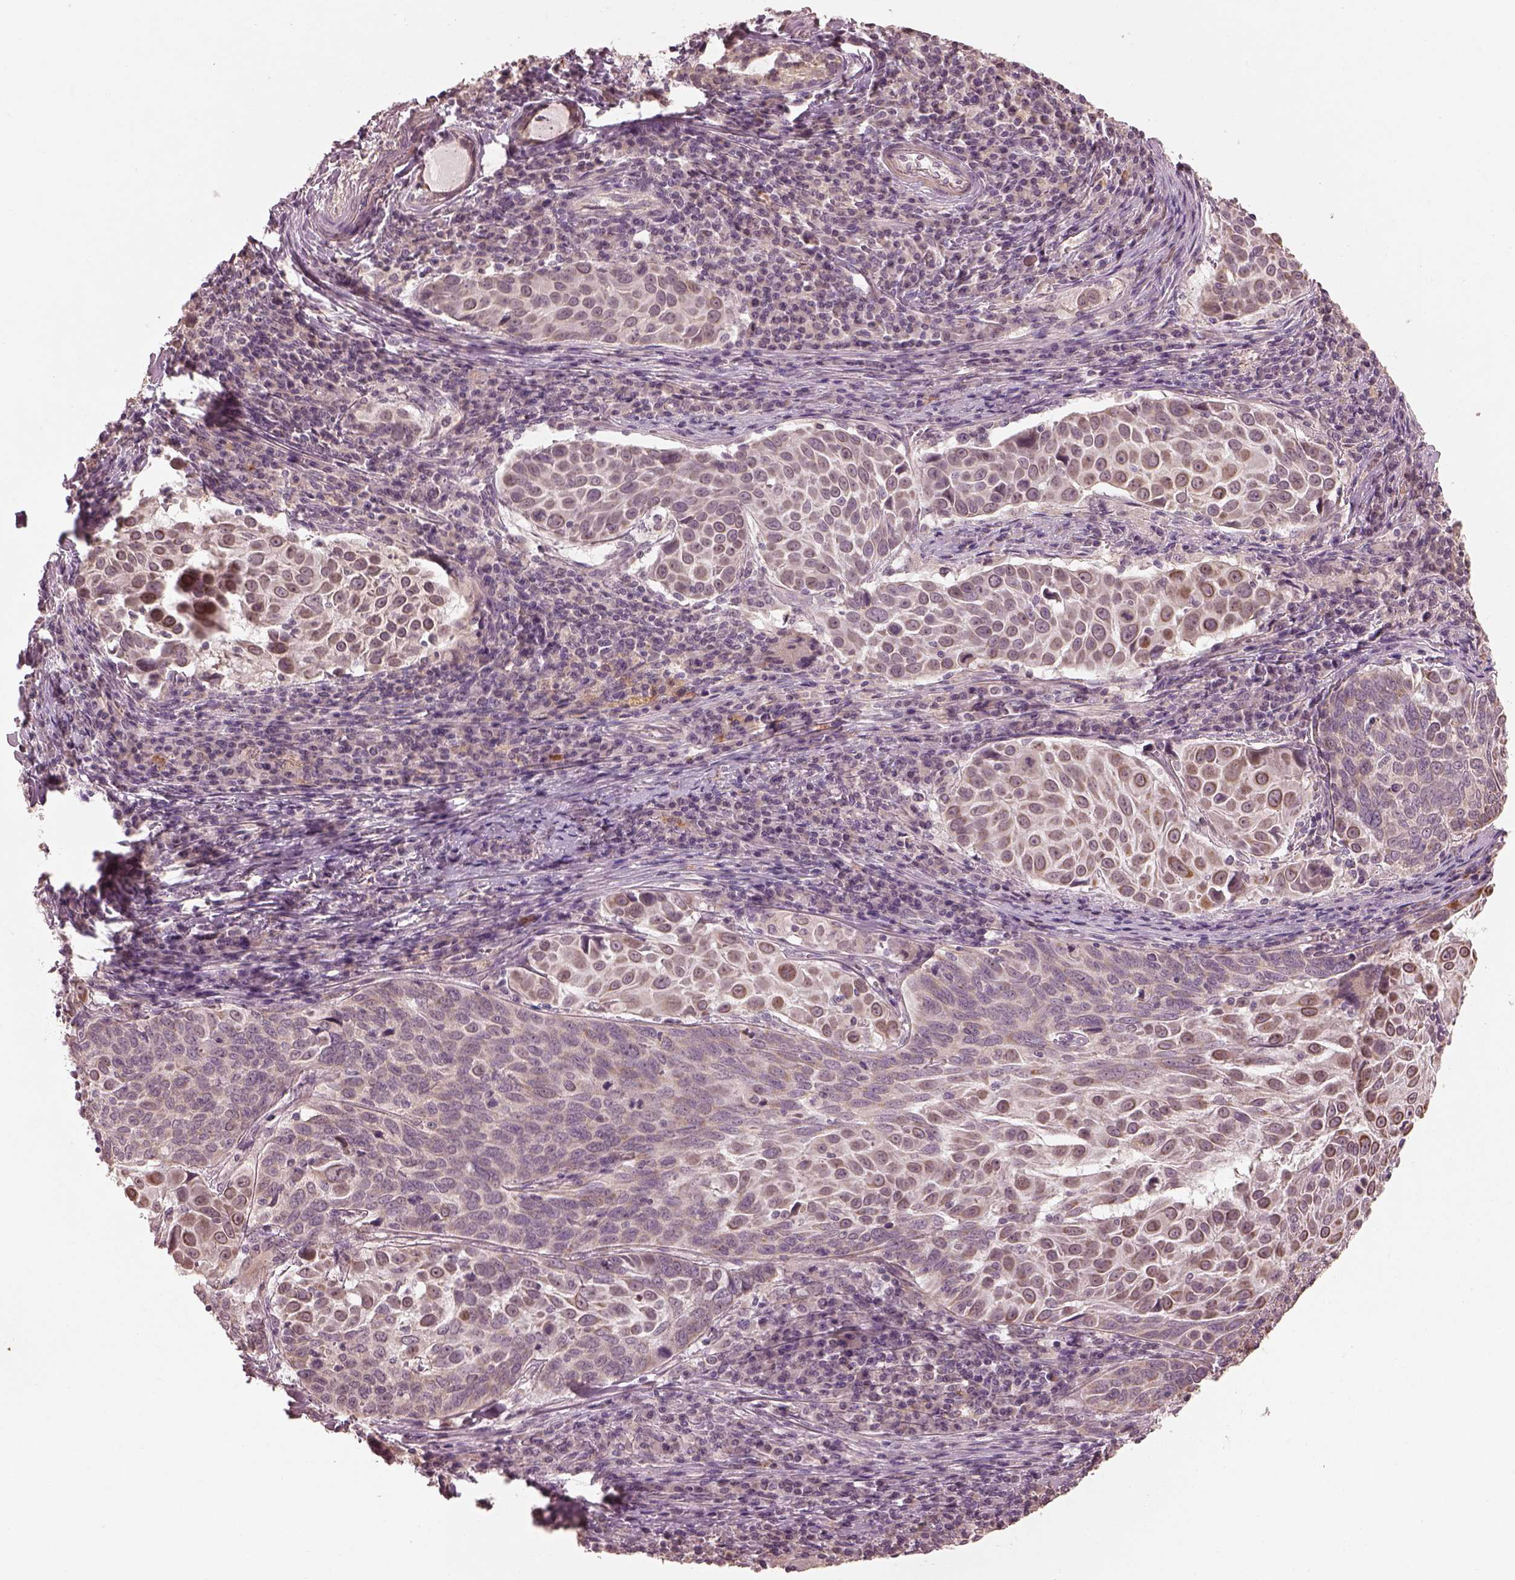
{"staining": {"intensity": "moderate", "quantity": "<25%", "location": "cytoplasmic/membranous"}, "tissue": "lung cancer", "cell_type": "Tumor cells", "image_type": "cancer", "snomed": [{"axis": "morphology", "description": "Squamous cell carcinoma, NOS"}, {"axis": "topography", "description": "Lung"}], "caption": "This histopathology image reveals immunohistochemistry staining of human lung cancer (squamous cell carcinoma), with low moderate cytoplasmic/membranous expression in approximately <25% of tumor cells.", "gene": "SLC25A46", "patient": {"sex": "male", "age": 57}}